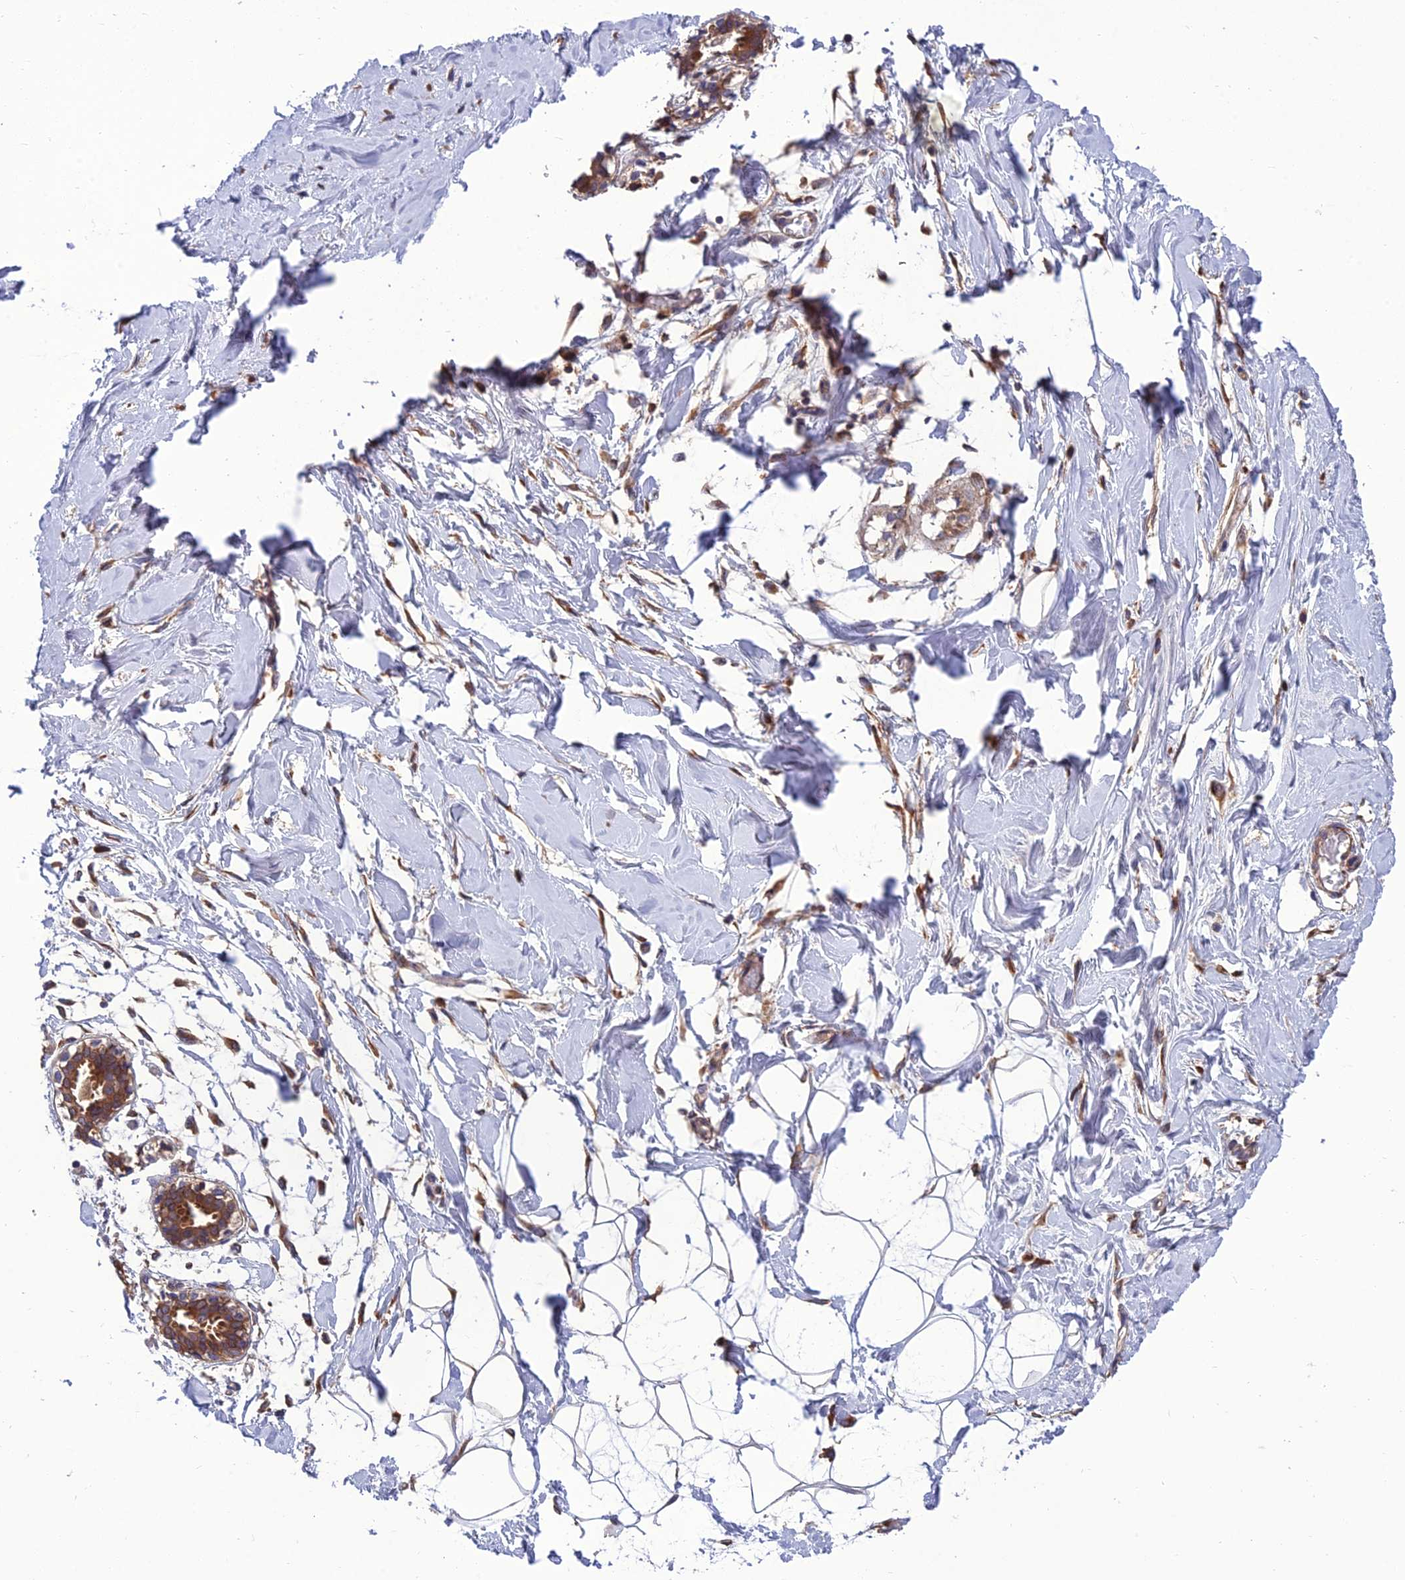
{"staining": {"intensity": "negative", "quantity": "none", "location": "none"}, "tissue": "breast", "cell_type": "Adipocytes", "image_type": "normal", "snomed": [{"axis": "morphology", "description": "Normal tissue, NOS"}, {"axis": "topography", "description": "Breast"}], "caption": "Adipocytes show no significant expression in normal breast. The staining is performed using DAB (3,3'-diaminobenzidine) brown chromogen with nuclei counter-stained in using hematoxylin.", "gene": "UMAD1", "patient": {"sex": "female", "age": 27}}